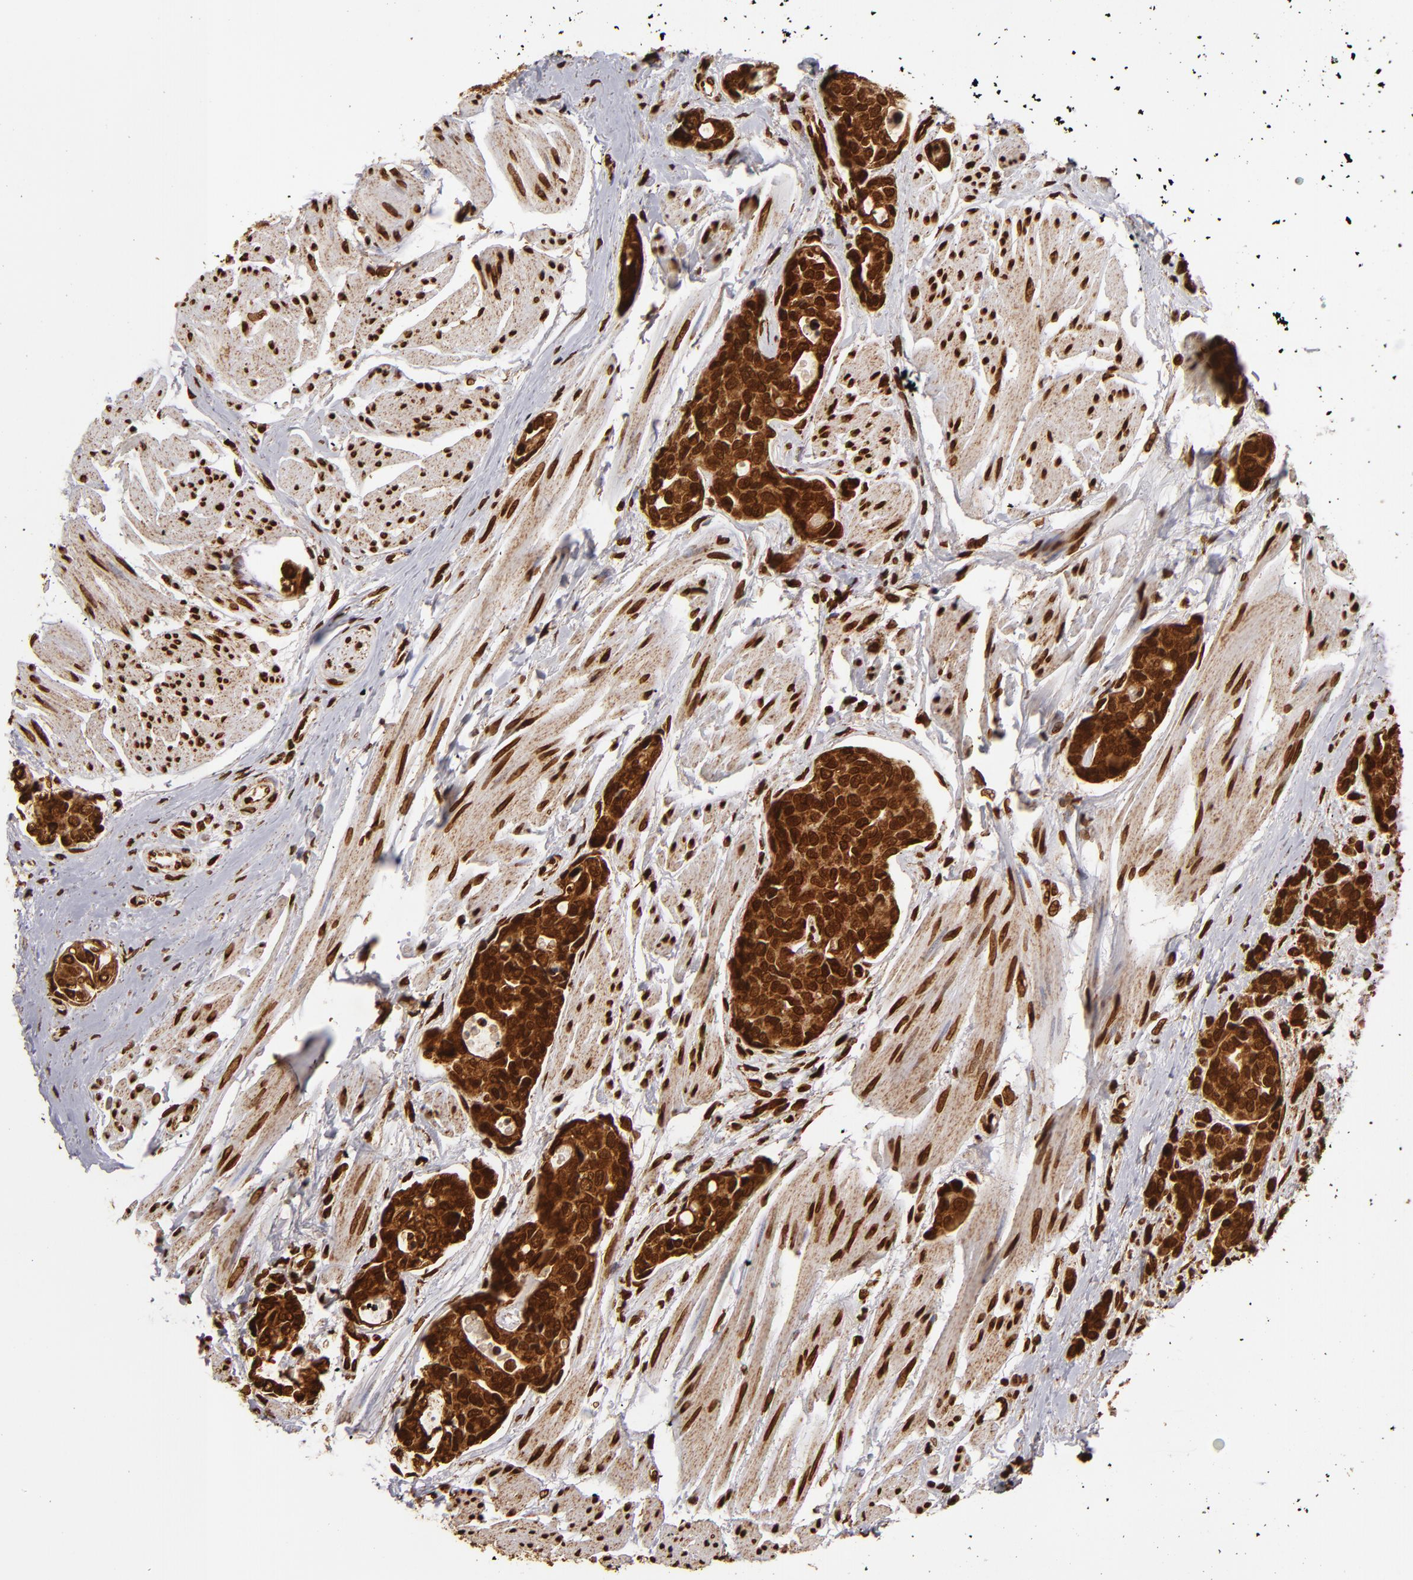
{"staining": {"intensity": "strong", "quantity": ">75%", "location": "cytoplasmic/membranous,nuclear"}, "tissue": "urothelial cancer", "cell_type": "Tumor cells", "image_type": "cancer", "snomed": [{"axis": "morphology", "description": "Urothelial carcinoma, High grade"}, {"axis": "topography", "description": "Urinary bladder"}], "caption": "Strong cytoplasmic/membranous and nuclear protein positivity is appreciated in approximately >75% of tumor cells in high-grade urothelial carcinoma.", "gene": "CUL3", "patient": {"sex": "male", "age": 78}}